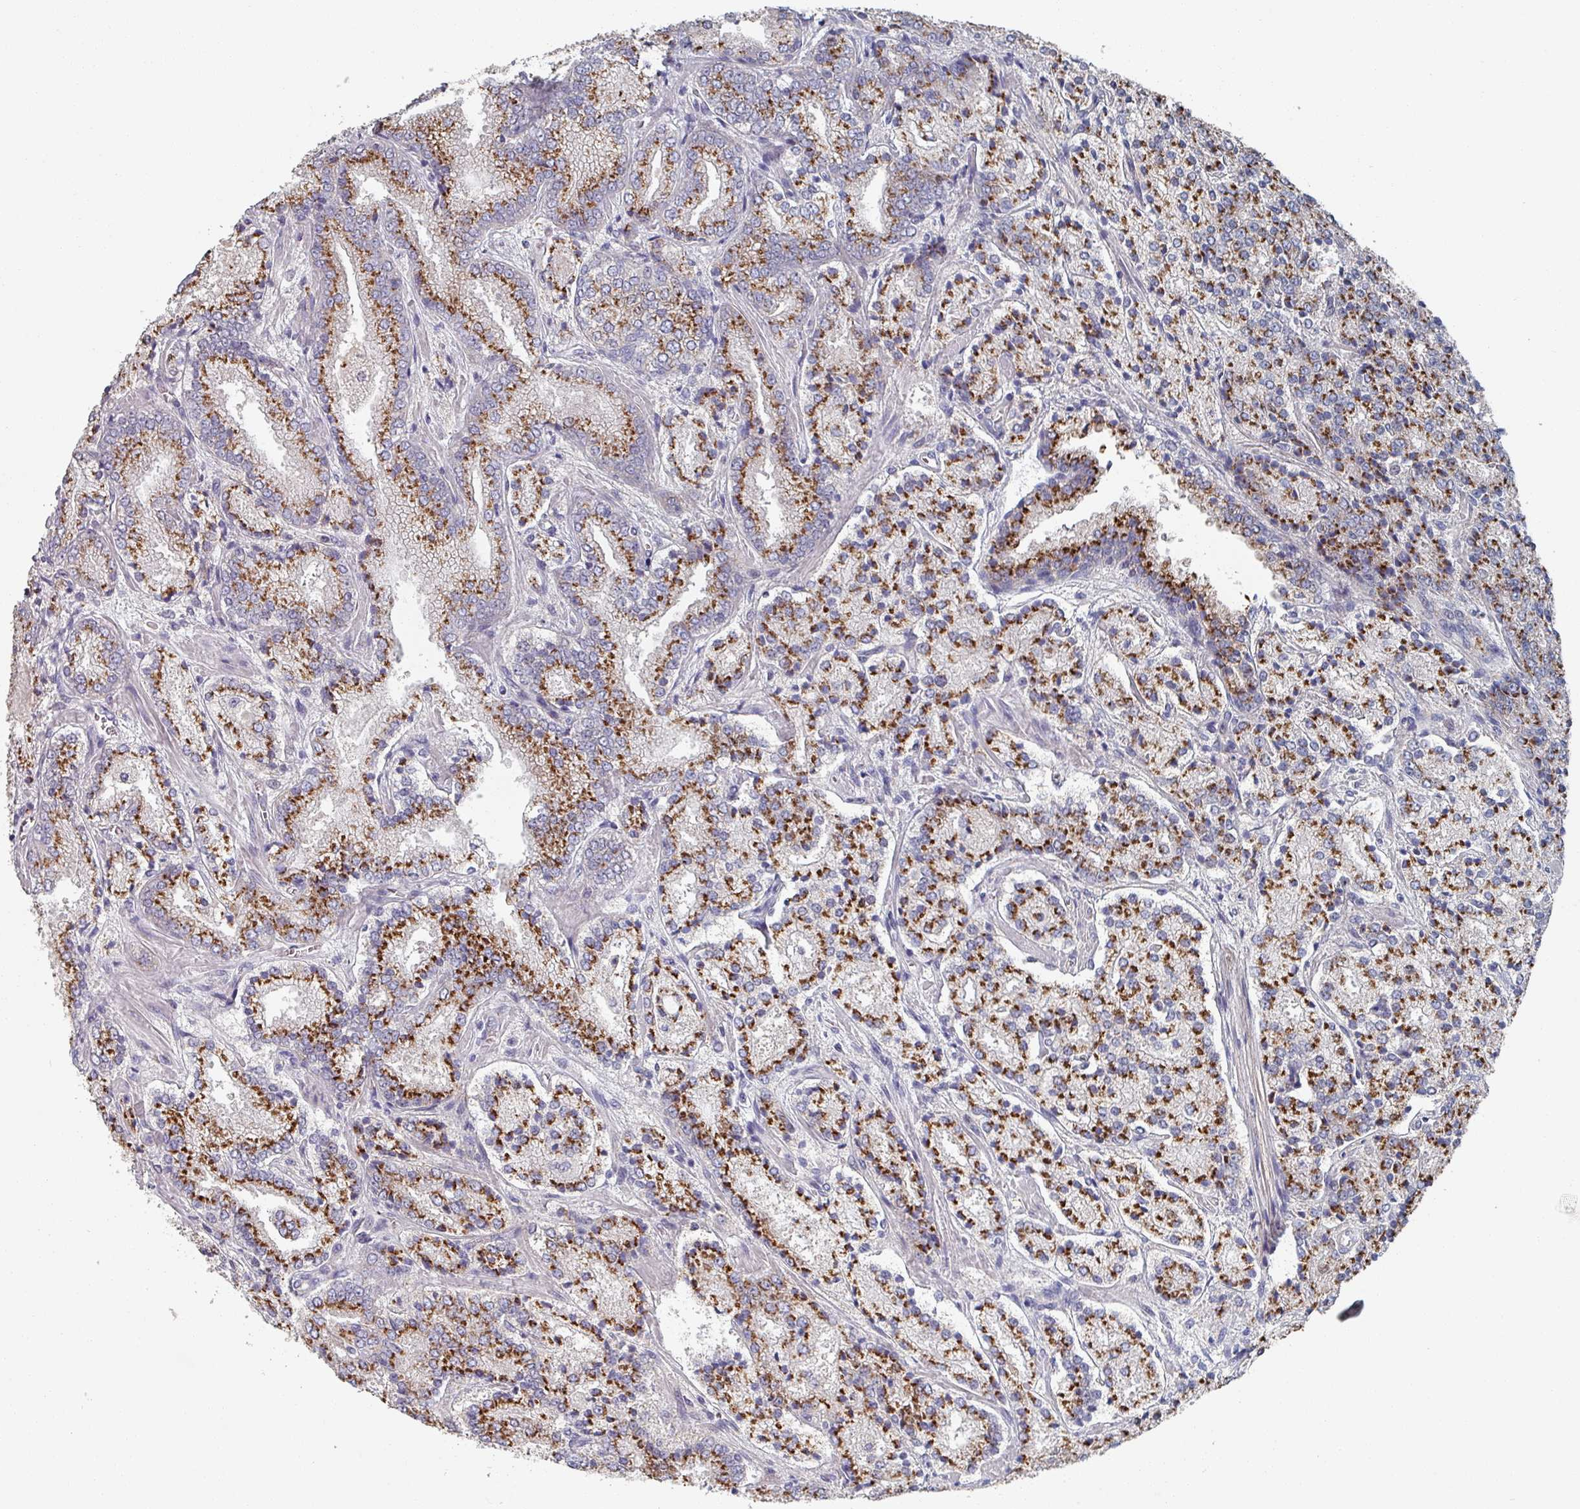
{"staining": {"intensity": "strong", "quantity": ">75%", "location": "cytoplasmic/membranous"}, "tissue": "prostate cancer", "cell_type": "Tumor cells", "image_type": "cancer", "snomed": [{"axis": "morphology", "description": "Adenocarcinoma, High grade"}, {"axis": "topography", "description": "Prostate"}], "caption": "Prostate cancer (high-grade adenocarcinoma) stained for a protein (brown) shows strong cytoplasmic/membranous positive expression in approximately >75% of tumor cells.", "gene": "EFL1", "patient": {"sex": "male", "age": 63}}